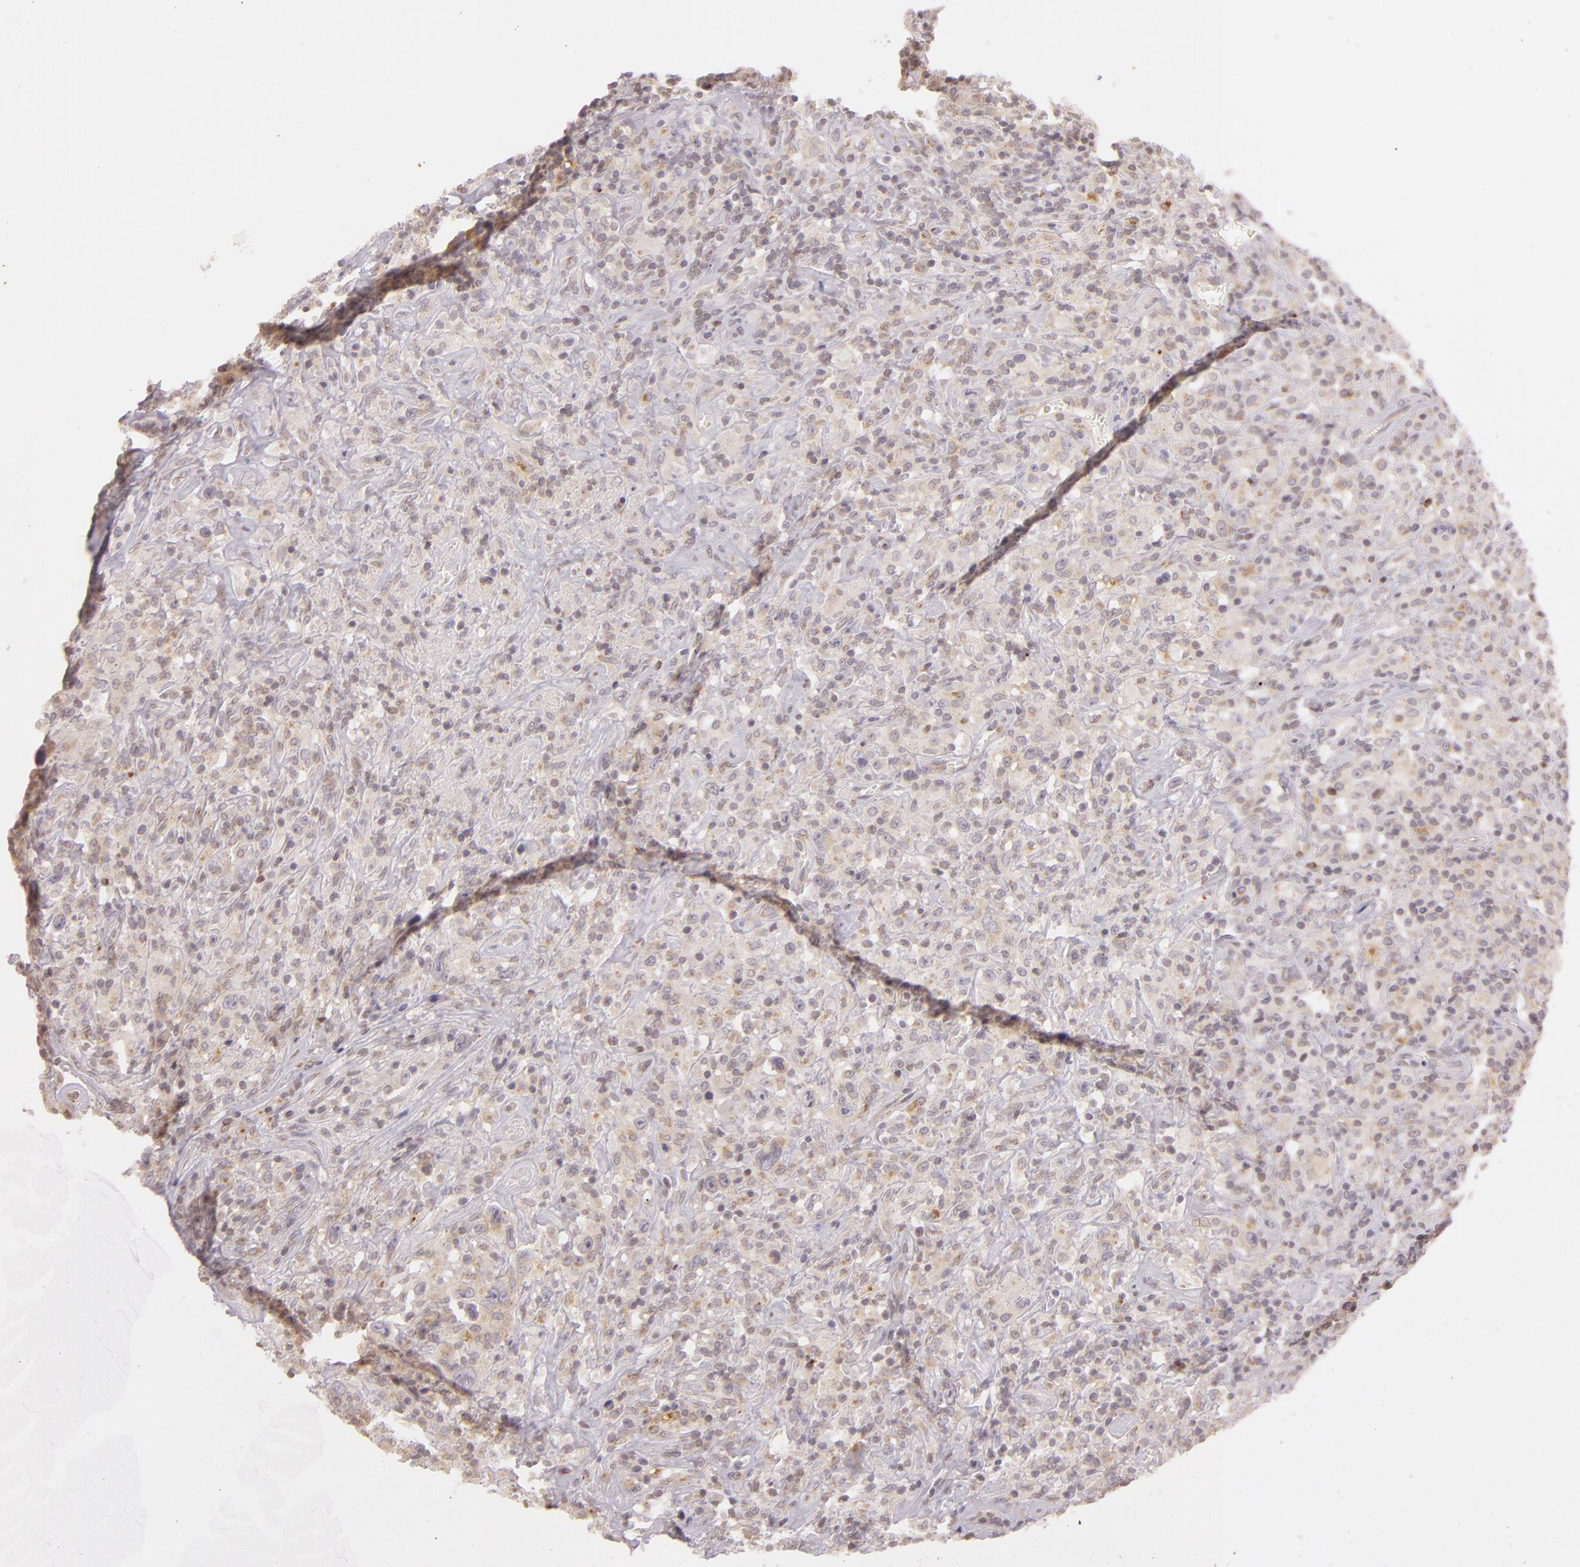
{"staining": {"intensity": "weak", "quantity": ">75%", "location": "cytoplasmic/membranous"}, "tissue": "lymphoma", "cell_type": "Tumor cells", "image_type": "cancer", "snomed": [{"axis": "morphology", "description": "Hodgkin's disease, NOS"}, {"axis": "topography", "description": "Lymph node"}], "caption": "A brown stain shows weak cytoplasmic/membranous staining of a protein in Hodgkin's disease tumor cells. The staining is performed using DAB (3,3'-diaminobenzidine) brown chromogen to label protein expression. The nuclei are counter-stained blue using hematoxylin.", "gene": "LGMN", "patient": {"sex": "male", "age": 46}}